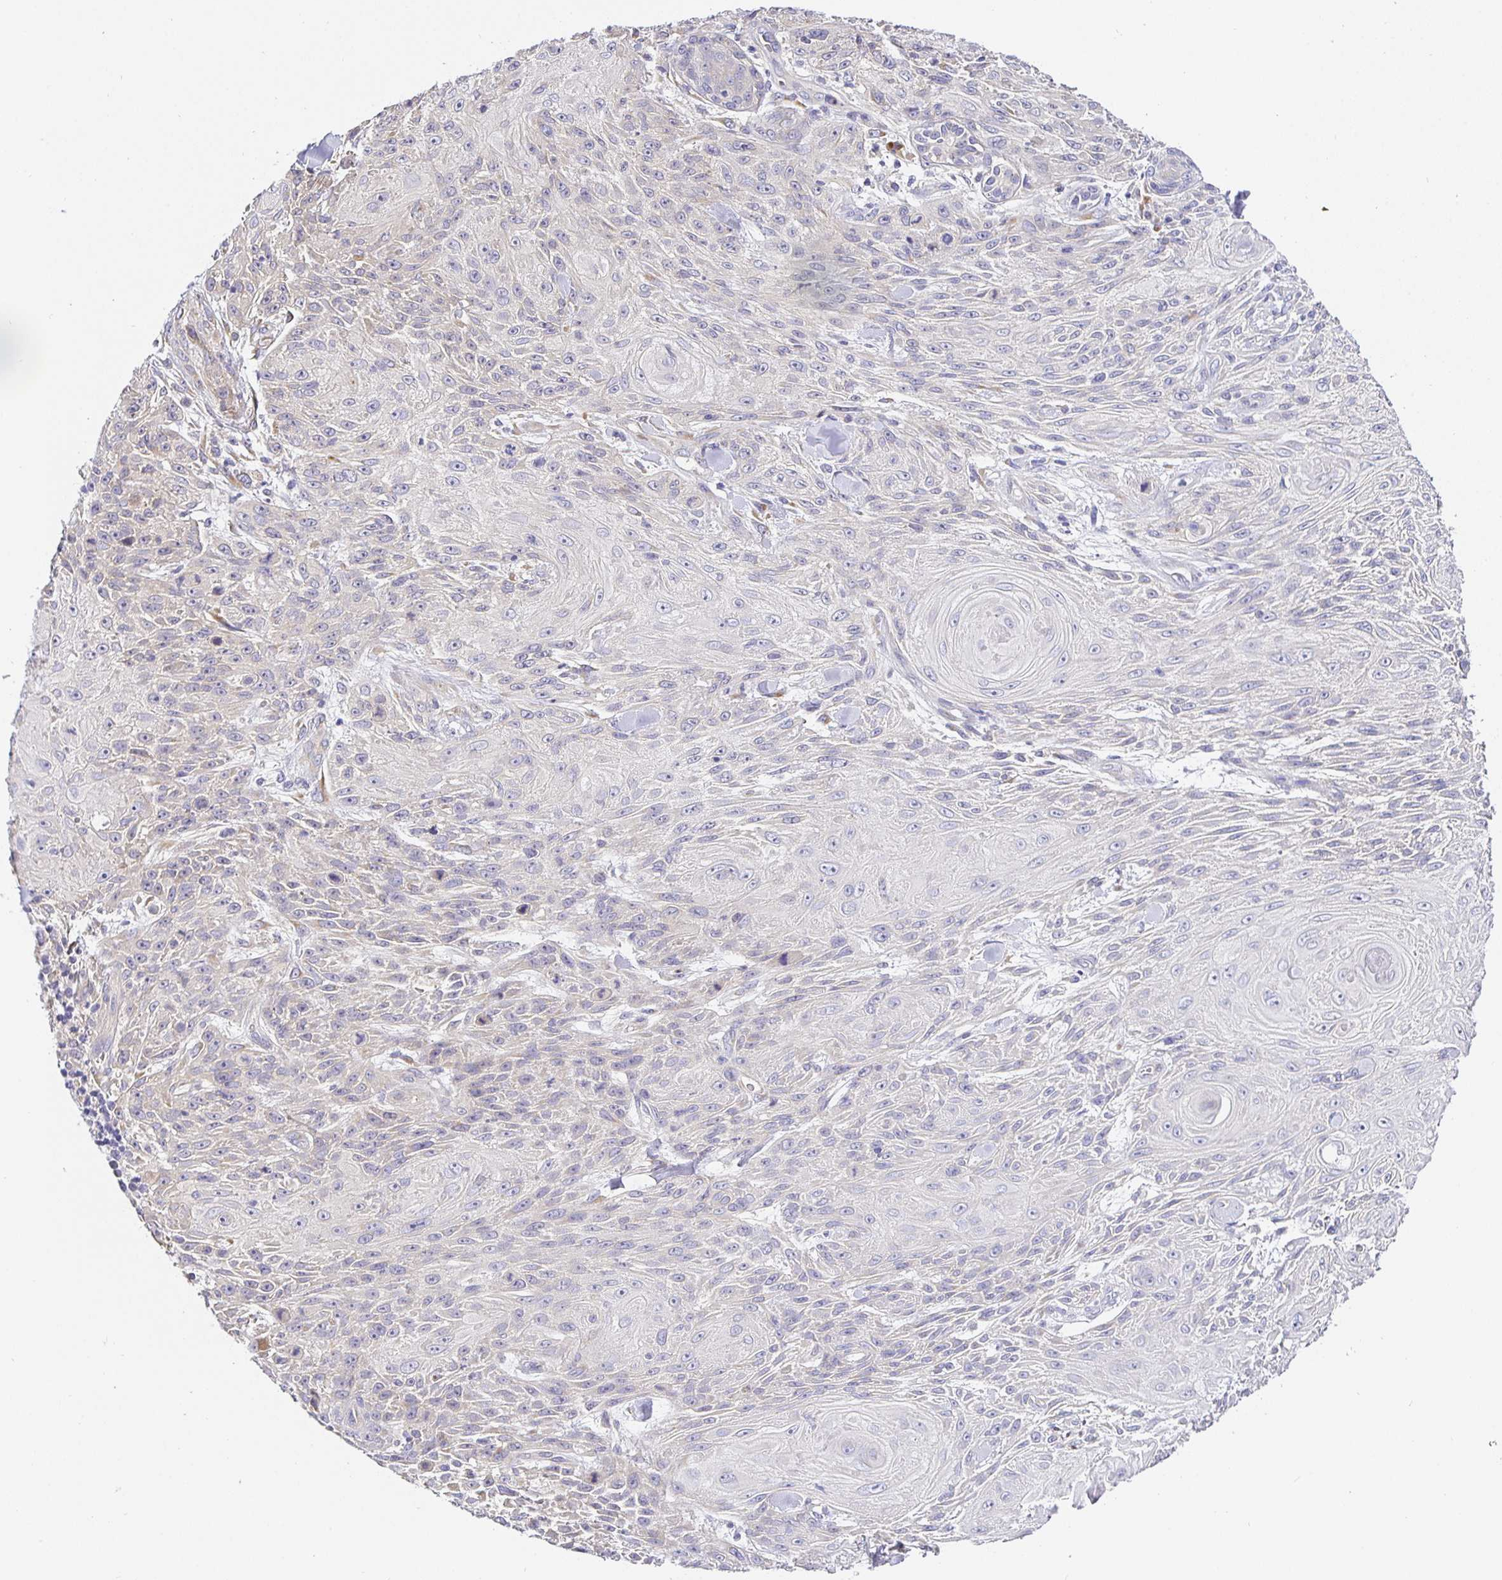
{"staining": {"intensity": "negative", "quantity": "none", "location": "none"}, "tissue": "skin cancer", "cell_type": "Tumor cells", "image_type": "cancer", "snomed": [{"axis": "morphology", "description": "Squamous cell carcinoma, NOS"}, {"axis": "topography", "description": "Skin"}], "caption": "IHC of squamous cell carcinoma (skin) demonstrates no expression in tumor cells.", "gene": "OPALIN", "patient": {"sex": "male", "age": 88}}